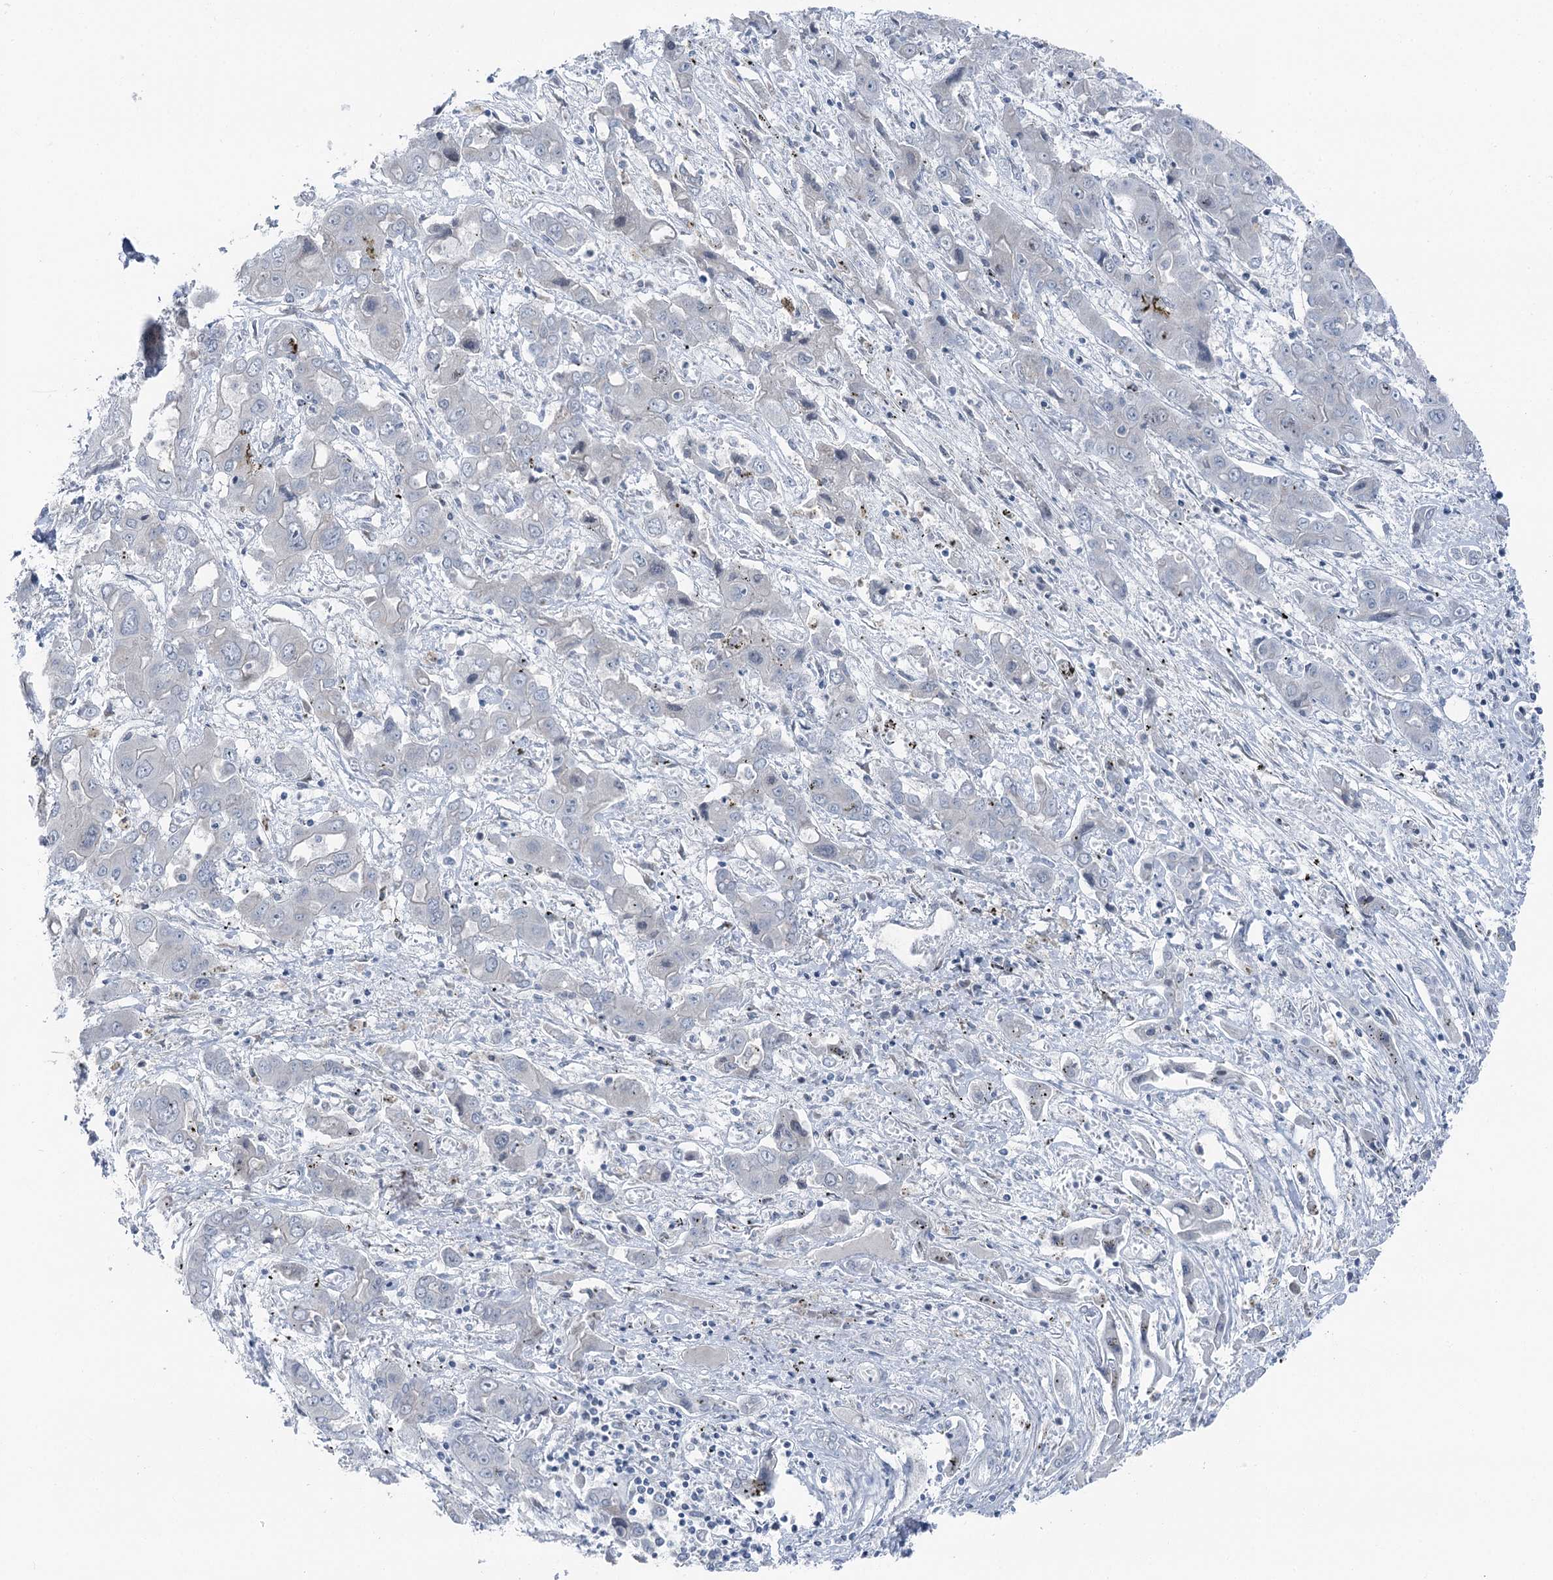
{"staining": {"intensity": "negative", "quantity": "none", "location": "none"}, "tissue": "liver cancer", "cell_type": "Tumor cells", "image_type": "cancer", "snomed": [{"axis": "morphology", "description": "Cholangiocarcinoma"}, {"axis": "topography", "description": "Liver"}], "caption": "High power microscopy micrograph of an immunohistochemistry image of cholangiocarcinoma (liver), revealing no significant staining in tumor cells.", "gene": "STEEP1", "patient": {"sex": "male", "age": 67}}